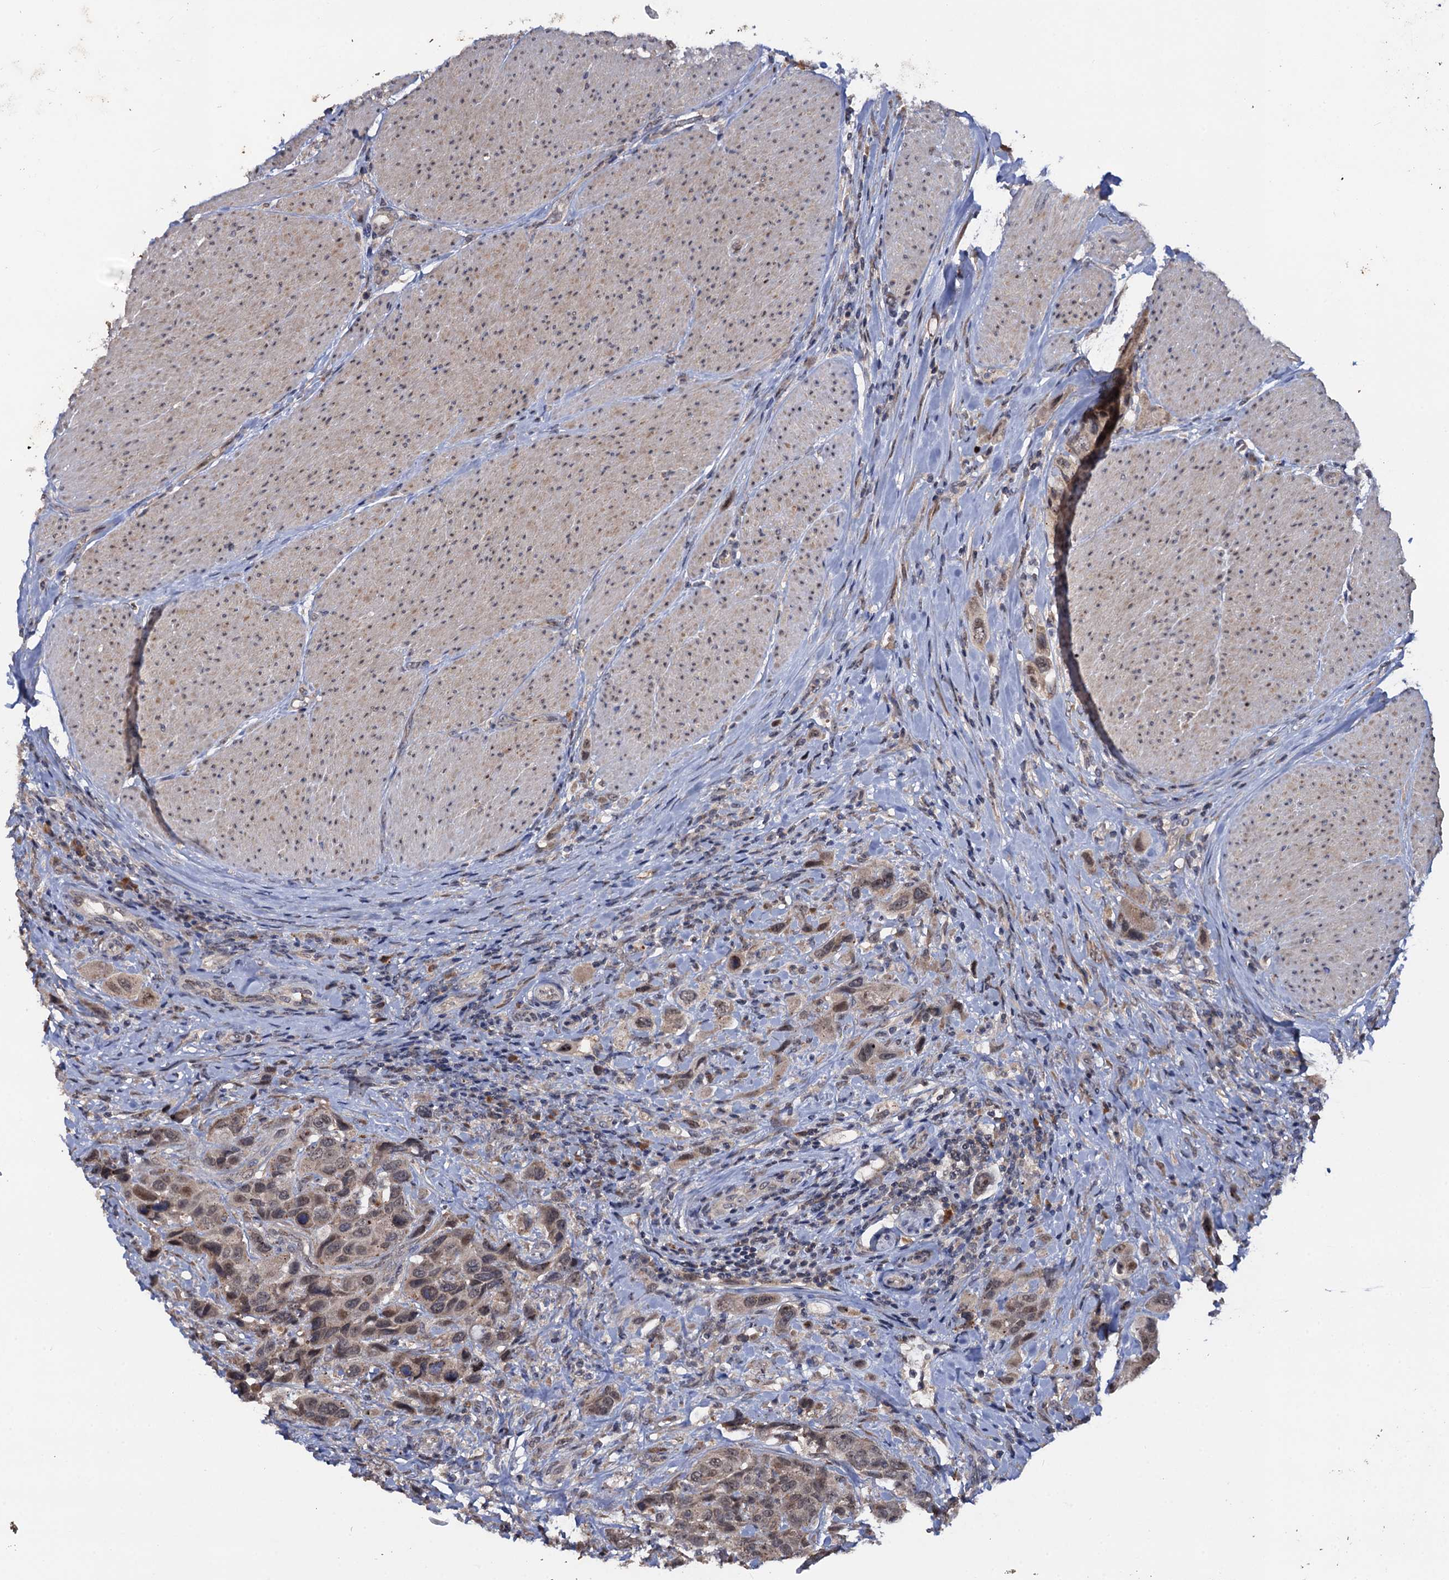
{"staining": {"intensity": "weak", "quantity": "25%-75%", "location": "cytoplasmic/membranous,nuclear"}, "tissue": "urothelial cancer", "cell_type": "Tumor cells", "image_type": "cancer", "snomed": [{"axis": "morphology", "description": "Urothelial carcinoma, High grade"}, {"axis": "topography", "description": "Urinary bladder"}], "caption": "This photomicrograph displays IHC staining of high-grade urothelial carcinoma, with low weak cytoplasmic/membranous and nuclear staining in about 25%-75% of tumor cells.", "gene": "LRRC63", "patient": {"sex": "male", "age": 50}}